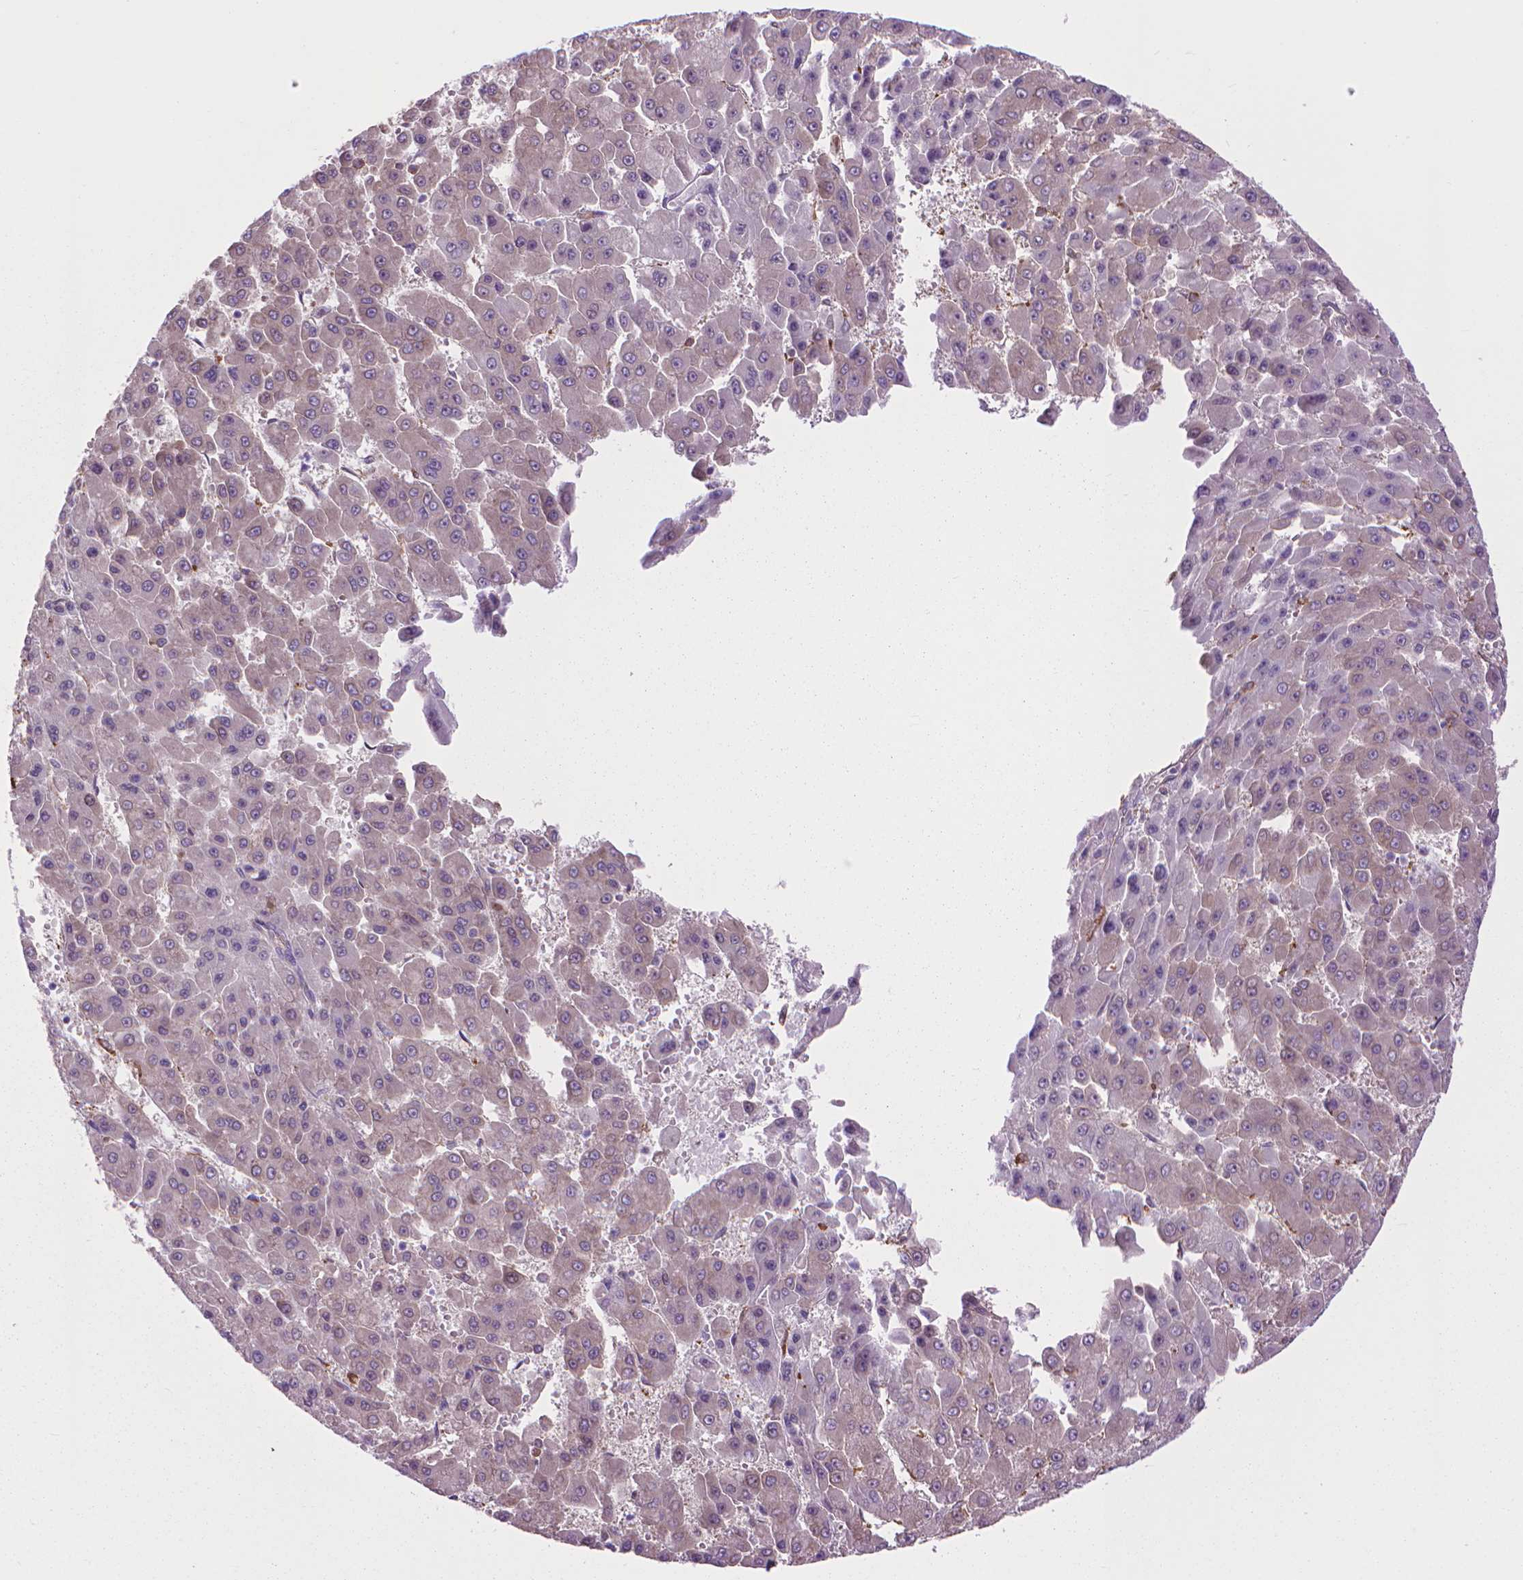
{"staining": {"intensity": "negative", "quantity": "none", "location": "none"}, "tissue": "liver cancer", "cell_type": "Tumor cells", "image_type": "cancer", "snomed": [{"axis": "morphology", "description": "Carcinoma, Hepatocellular, NOS"}, {"axis": "topography", "description": "Liver"}], "caption": "This is an immunohistochemistry (IHC) histopathology image of human liver hepatocellular carcinoma. There is no positivity in tumor cells.", "gene": "CORO1B", "patient": {"sex": "male", "age": 78}}